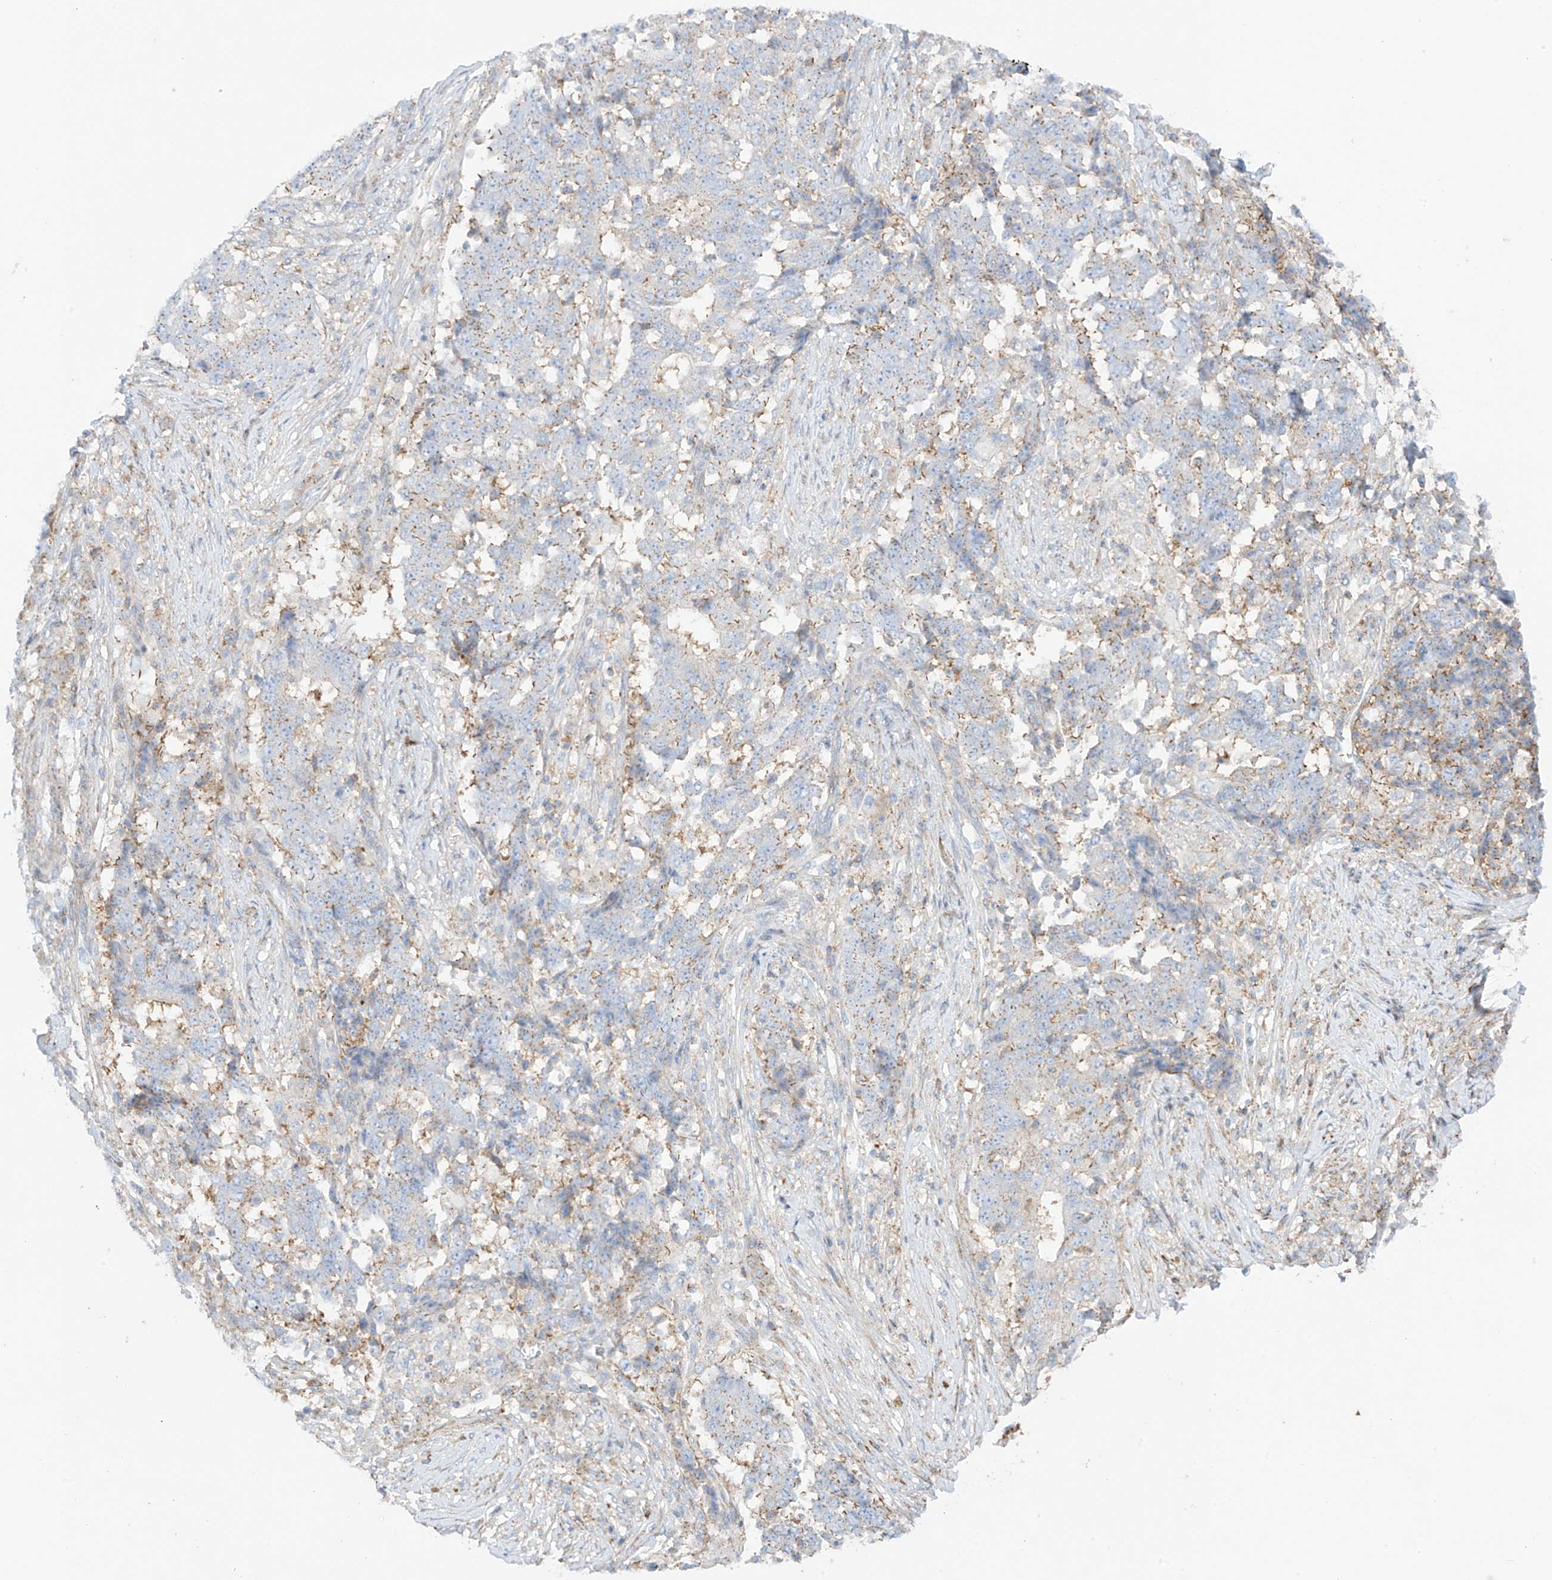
{"staining": {"intensity": "moderate", "quantity": "<25%", "location": "cytoplasmic/membranous"}, "tissue": "stomach cancer", "cell_type": "Tumor cells", "image_type": "cancer", "snomed": [{"axis": "morphology", "description": "Adenocarcinoma, NOS"}, {"axis": "topography", "description": "Stomach"}], "caption": "The immunohistochemical stain highlights moderate cytoplasmic/membranous staining in tumor cells of stomach adenocarcinoma tissue. Immunohistochemistry (ihc) stains the protein in brown and the nuclei are stained blue.", "gene": "XKR3", "patient": {"sex": "male", "age": 59}}